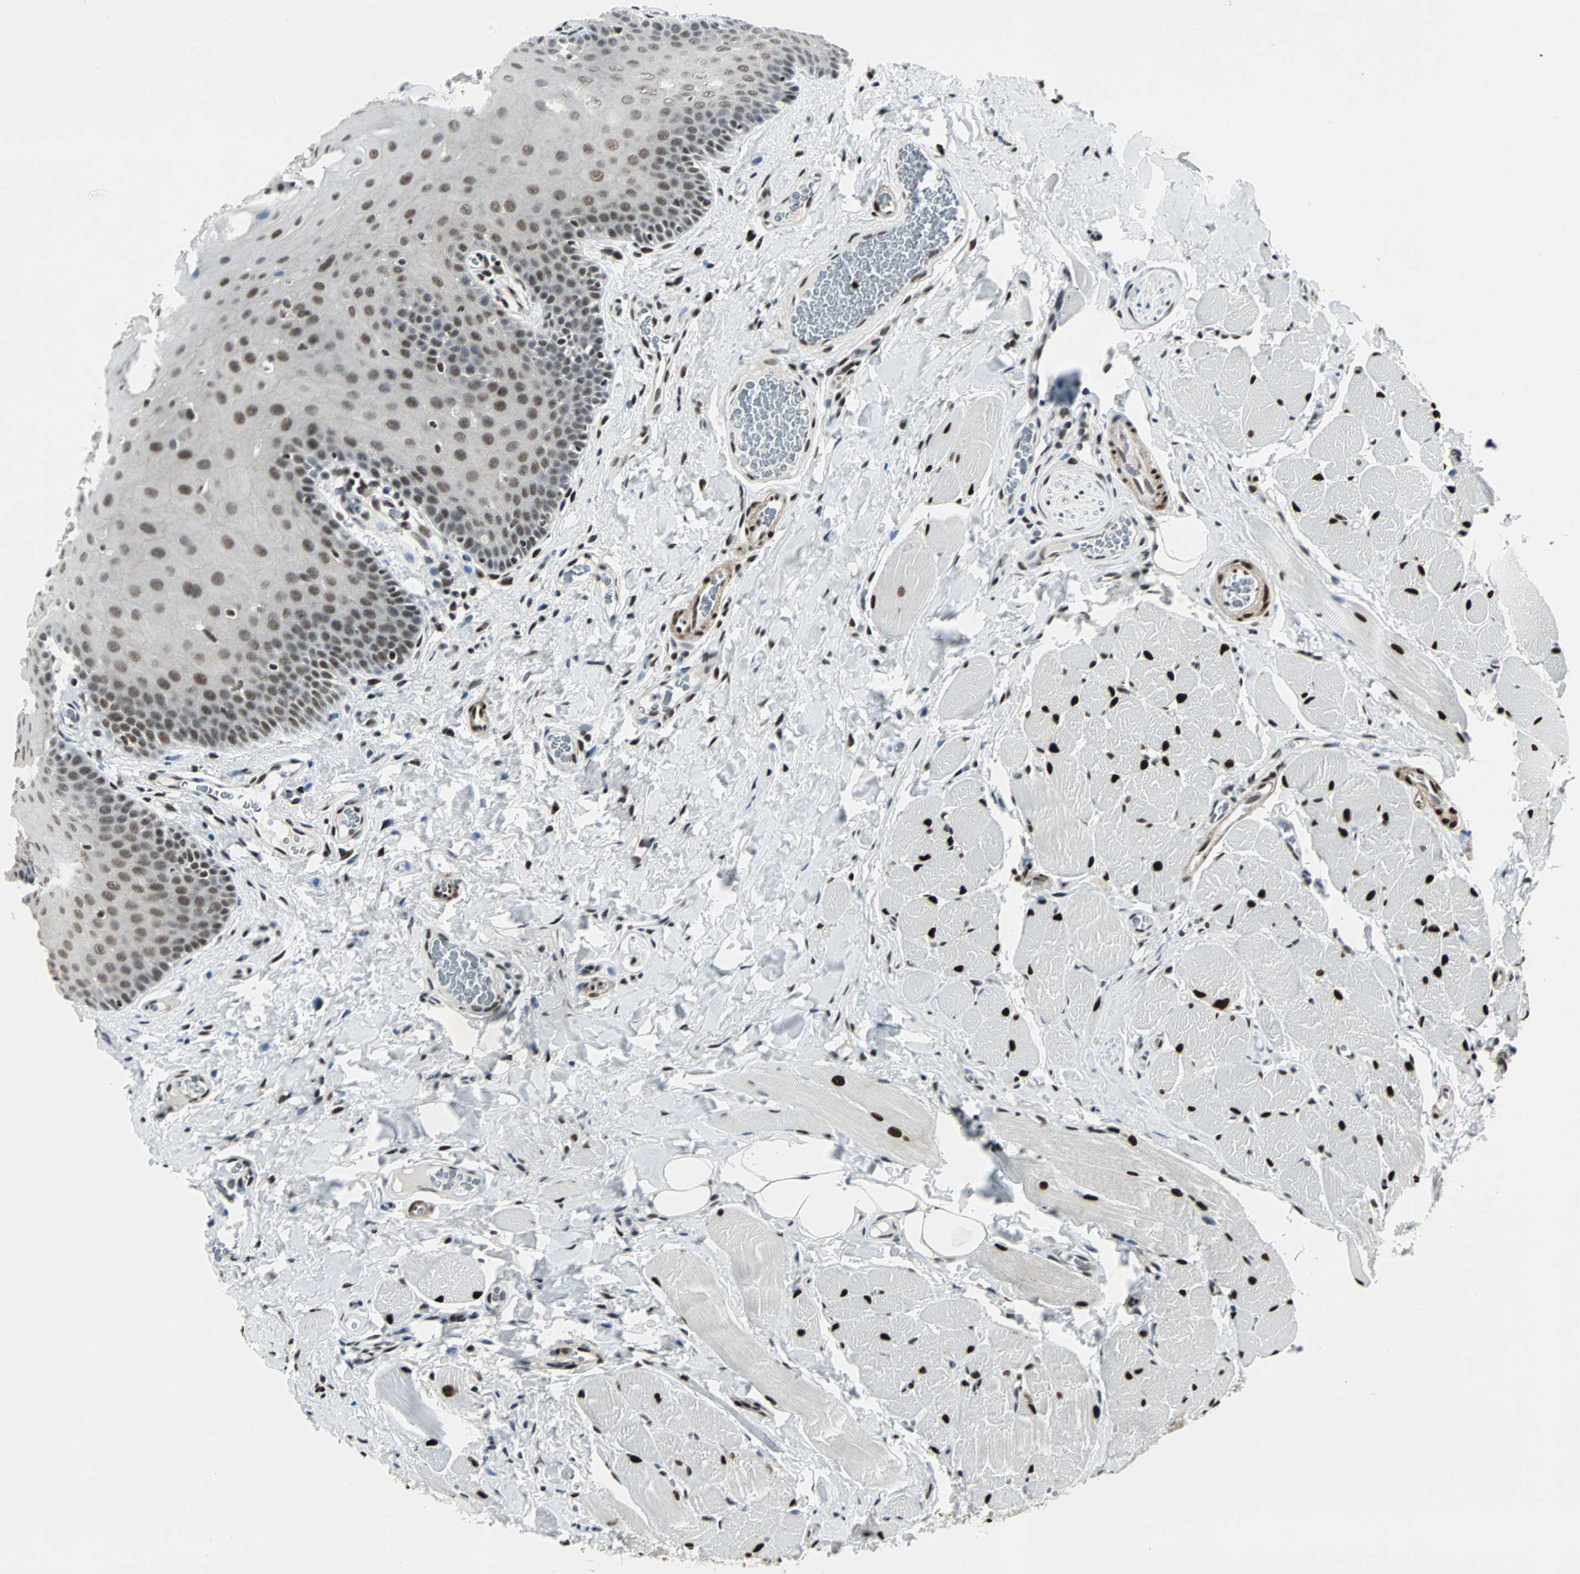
{"staining": {"intensity": "strong", "quantity": ">75%", "location": "cytoplasmic/membranous,nuclear"}, "tissue": "oral mucosa", "cell_type": "Squamous epithelial cells", "image_type": "normal", "snomed": [{"axis": "morphology", "description": "Normal tissue, NOS"}, {"axis": "topography", "description": "Oral tissue"}], "caption": "A high amount of strong cytoplasmic/membranous,nuclear staining is appreciated in approximately >75% of squamous epithelial cells in unremarkable oral mucosa. Immunohistochemistry stains the protein in brown and the nuclei are stained blue.", "gene": "MEF2D", "patient": {"sex": "male", "age": 54}}